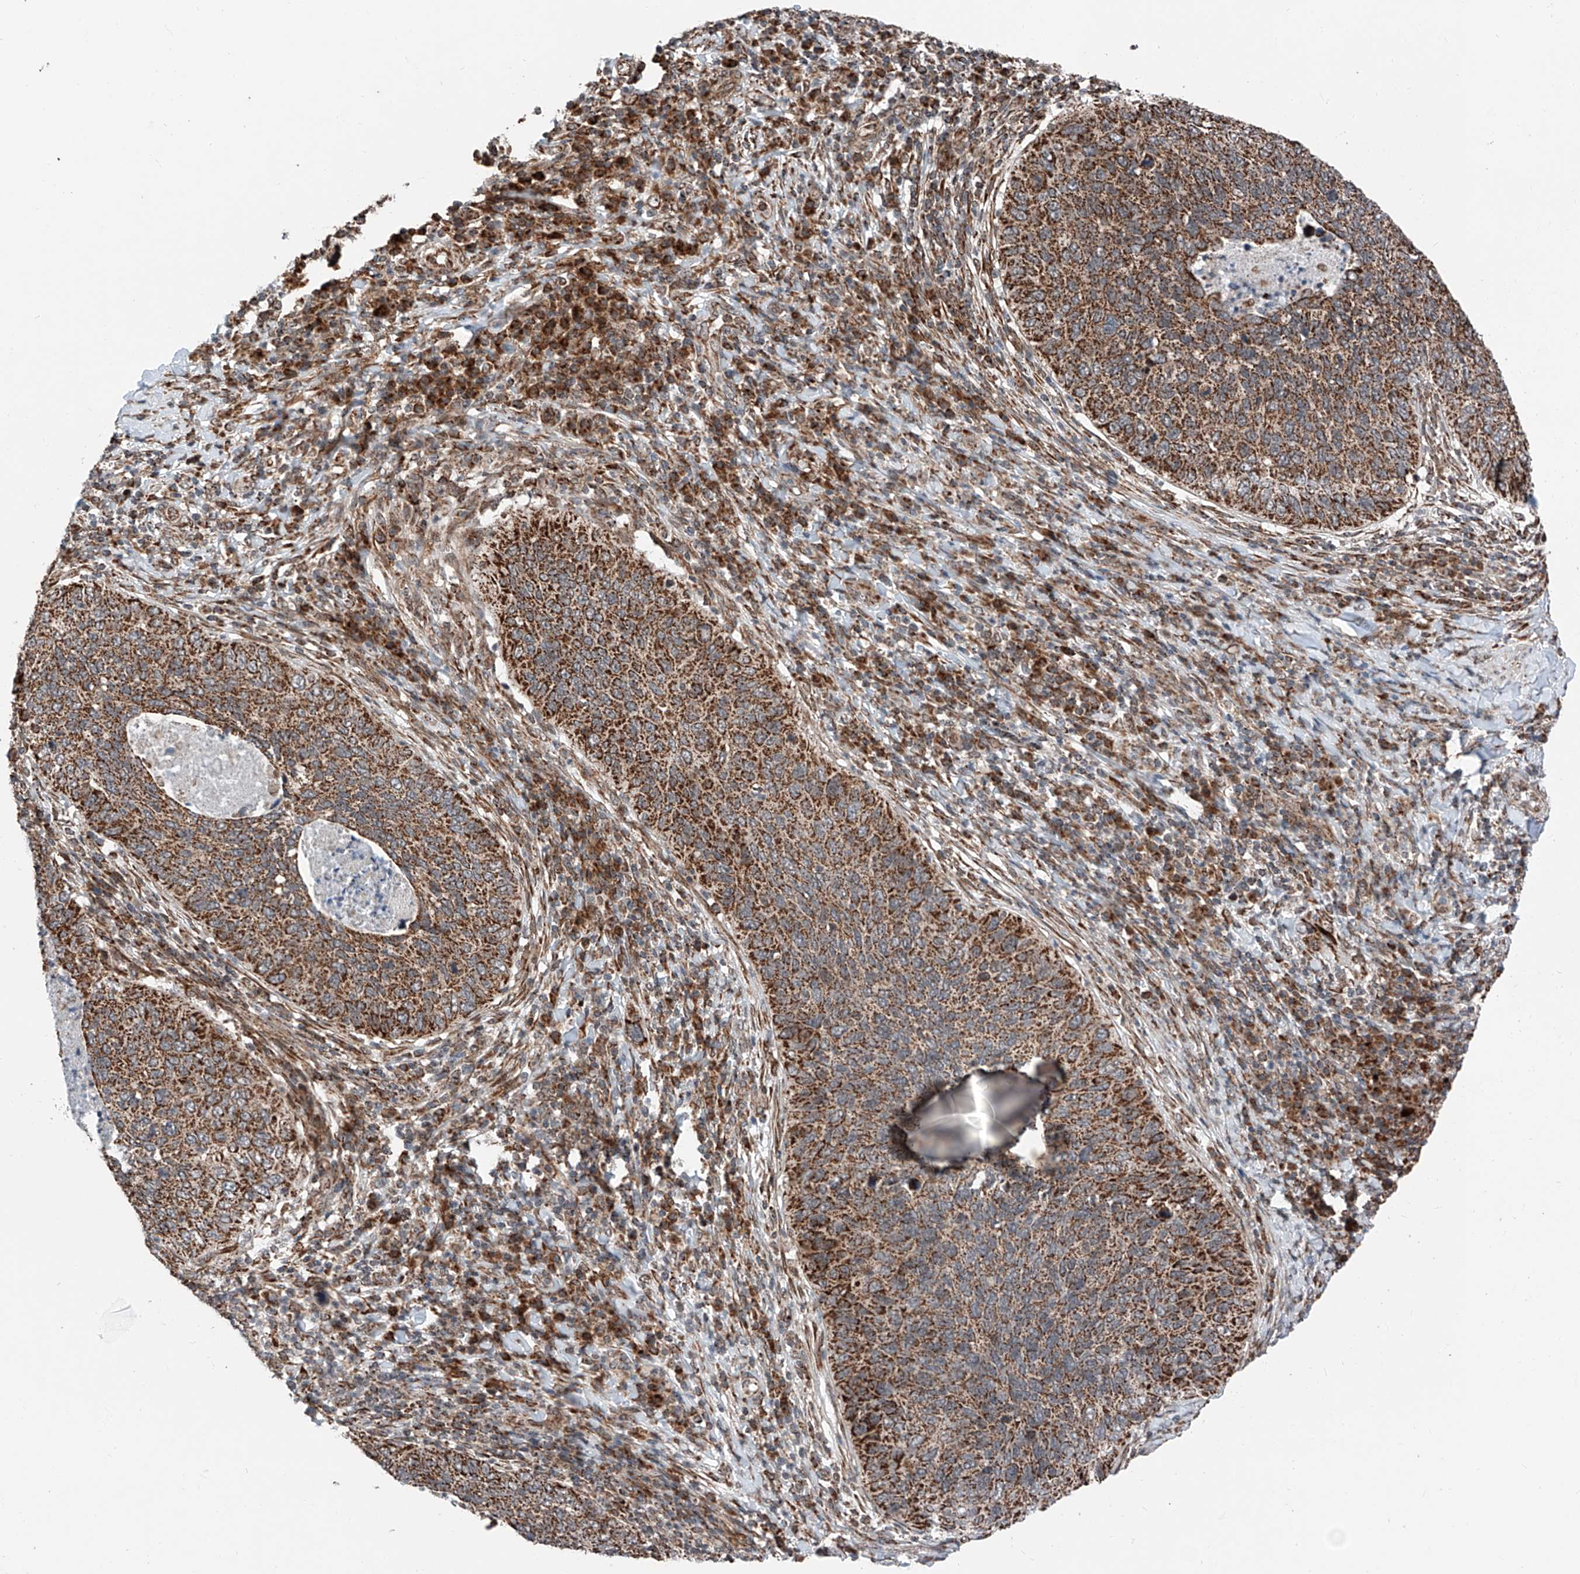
{"staining": {"intensity": "strong", "quantity": ">75%", "location": "cytoplasmic/membranous"}, "tissue": "cervical cancer", "cell_type": "Tumor cells", "image_type": "cancer", "snomed": [{"axis": "morphology", "description": "Squamous cell carcinoma, NOS"}, {"axis": "topography", "description": "Cervix"}], "caption": "A high-resolution histopathology image shows immunohistochemistry staining of squamous cell carcinoma (cervical), which exhibits strong cytoplasmic/membranous positivity in about >75% of tumor cells.", "gene": "ZSCAN29", "patient": {"sex": "female", "age": 38}}